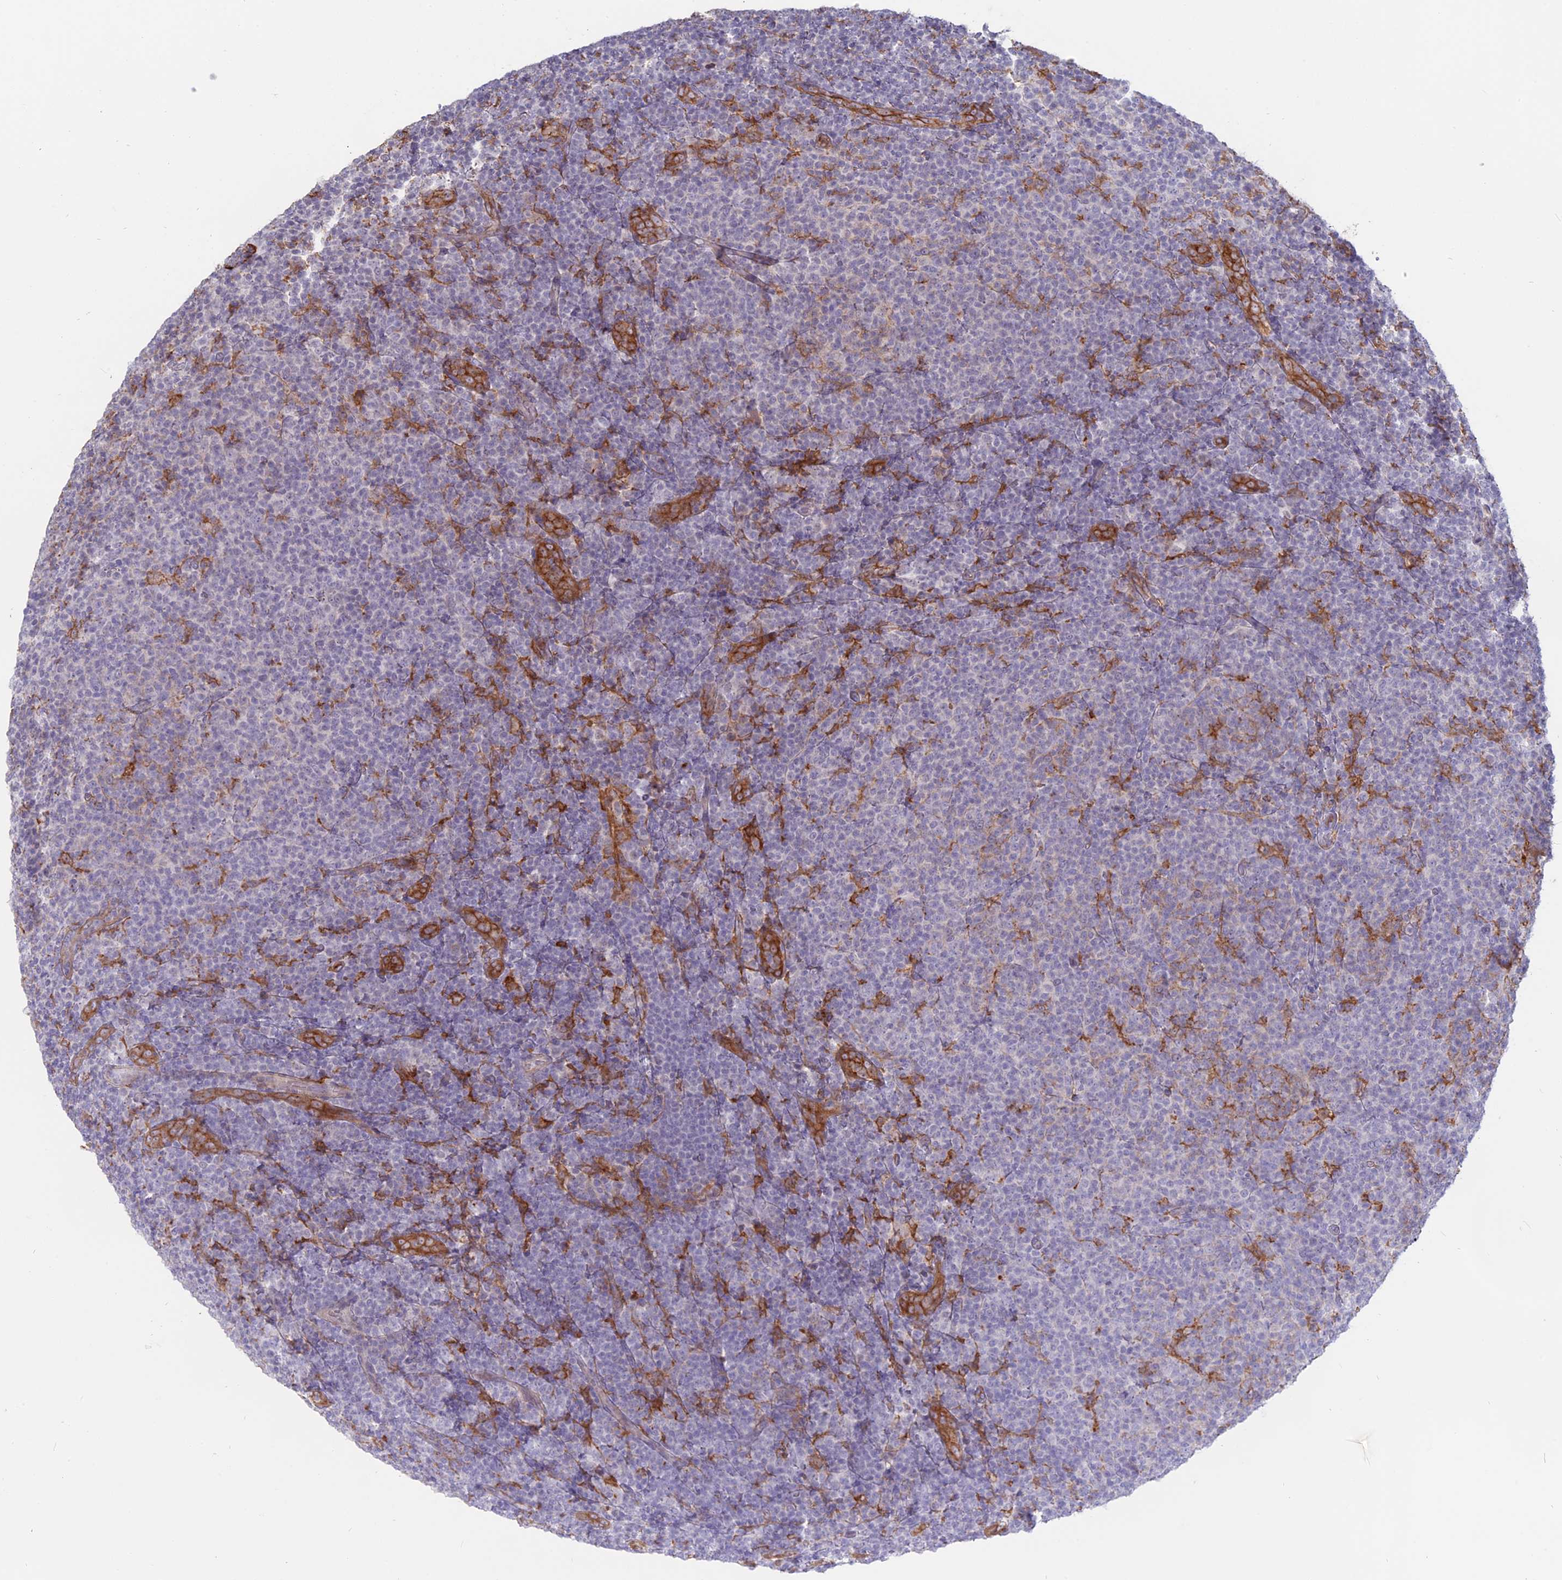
{"staining": {"intensity": "negative", "quantity": "none", "location": "none"}, "tissue": "lymphoma", "cell_type": "Tumor cells", "image_type": "cancer", "snomed": [{"axis": "morphology", "description": "Malignant lymphoma, non-Hodgkin's type, Low grade"}, {"axis": "topography", "description": "Lymph node"}], "caption": "DAB immunohistochemical staining of lymphoma exhibits no significant expression in tumor cells. The staining was performed using DAB to visualize the protein expression in brown, while the nuclei were stained in blue with hematoxylin (Magnification: 20x).", "gene": "MYO5B", "patient": {"sex": "male", "age": 66}}